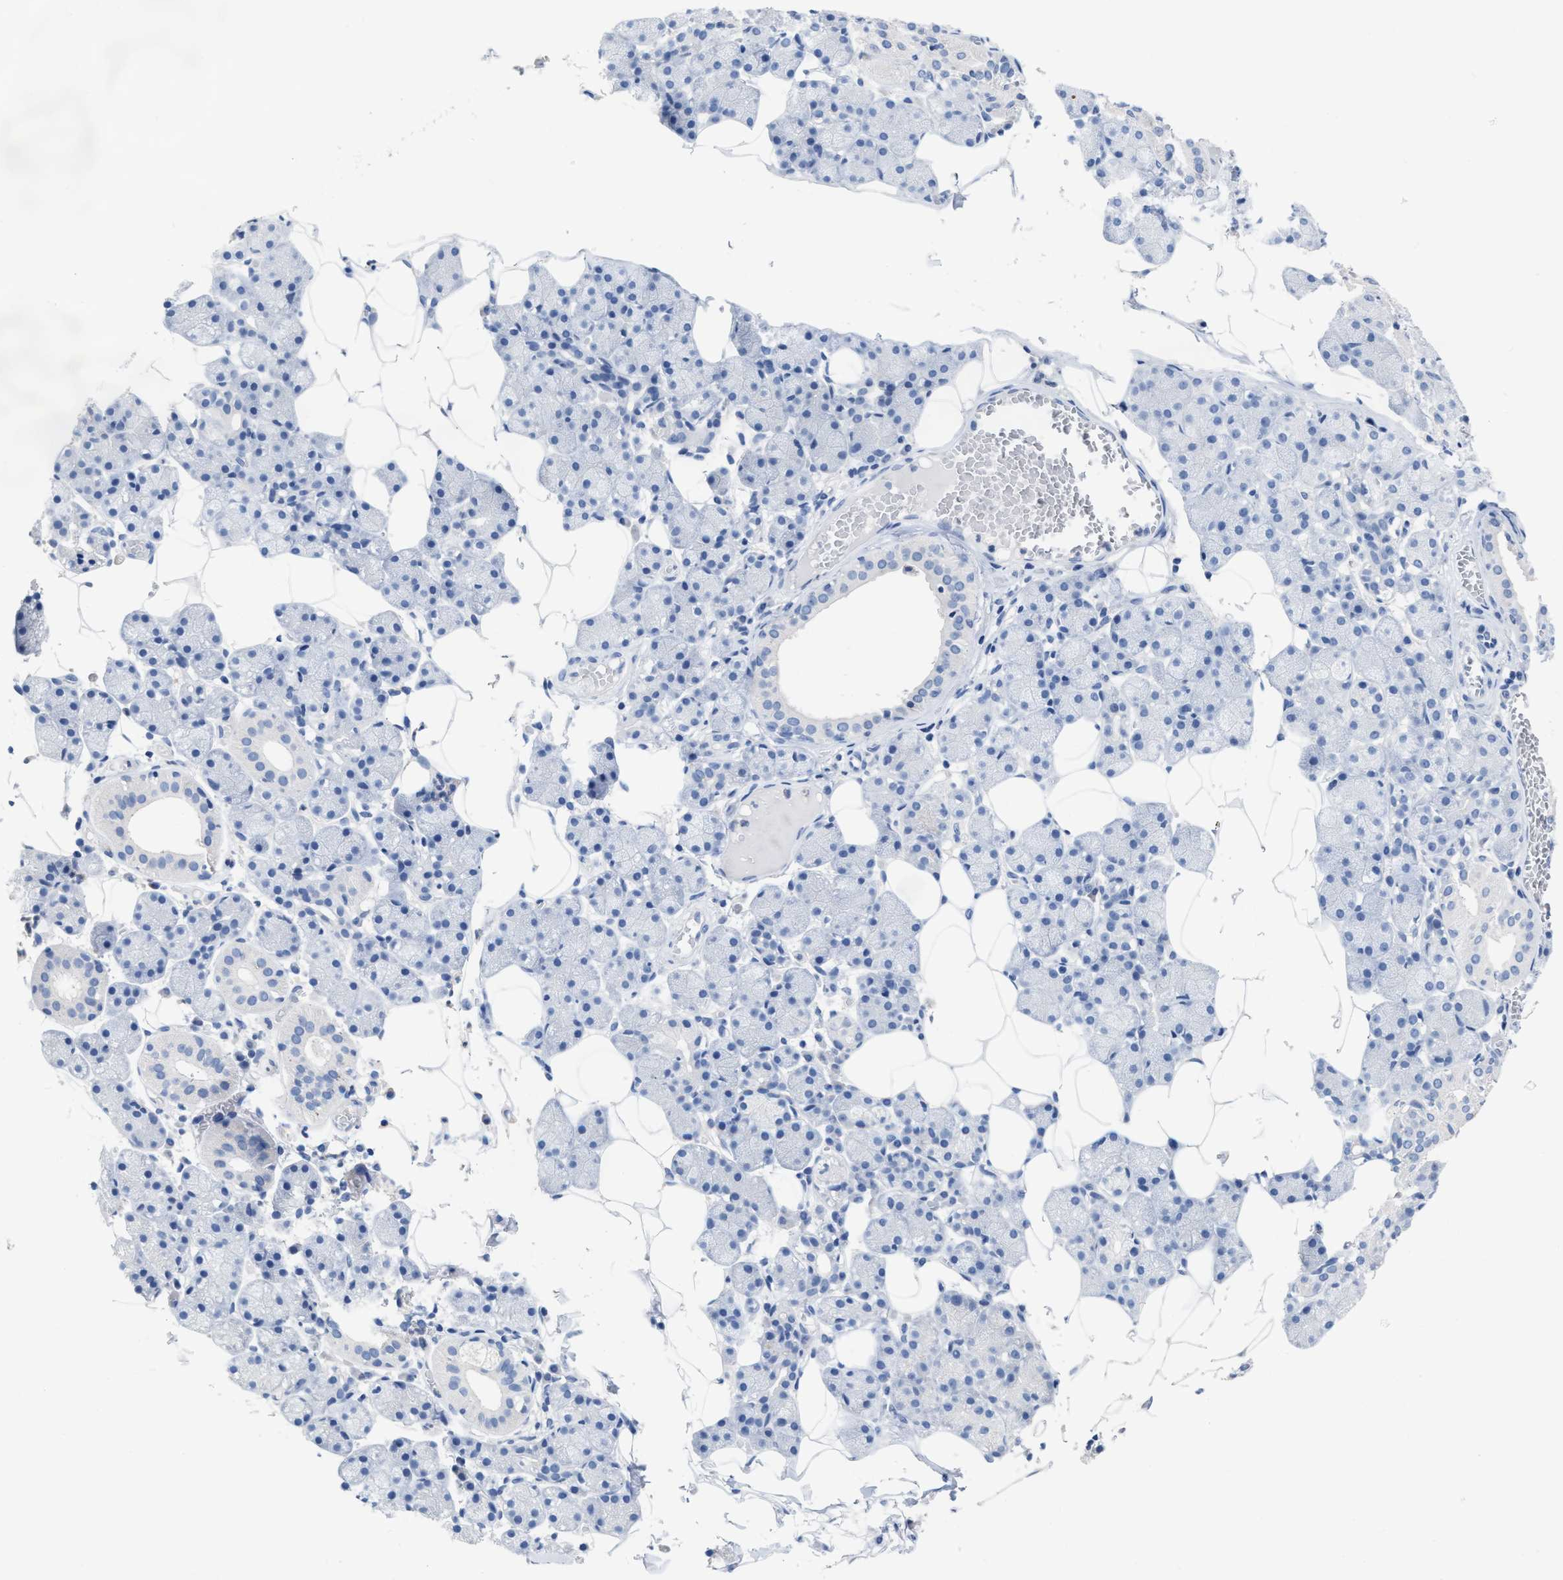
{"staining": {"intensity": "negative", "quantity": "none", "location": "none"}, "tissue": "salivary gland", "cell_type": "Glandular cells", "image_type": "normal", "snomed": [{"axis": "morphology", "description": "Normal tissue, NOS"}, {"axis": "topography", "description": "Salivary gland"}], "caption": "Photomicrograph shows no protein expression in glandular cells of unremarkable salivary gland. (DAB immunohistochemistry (IHC), high magnification).", "gene": "CEACAM5", "patient": {"sex": "female", "age": 33}}